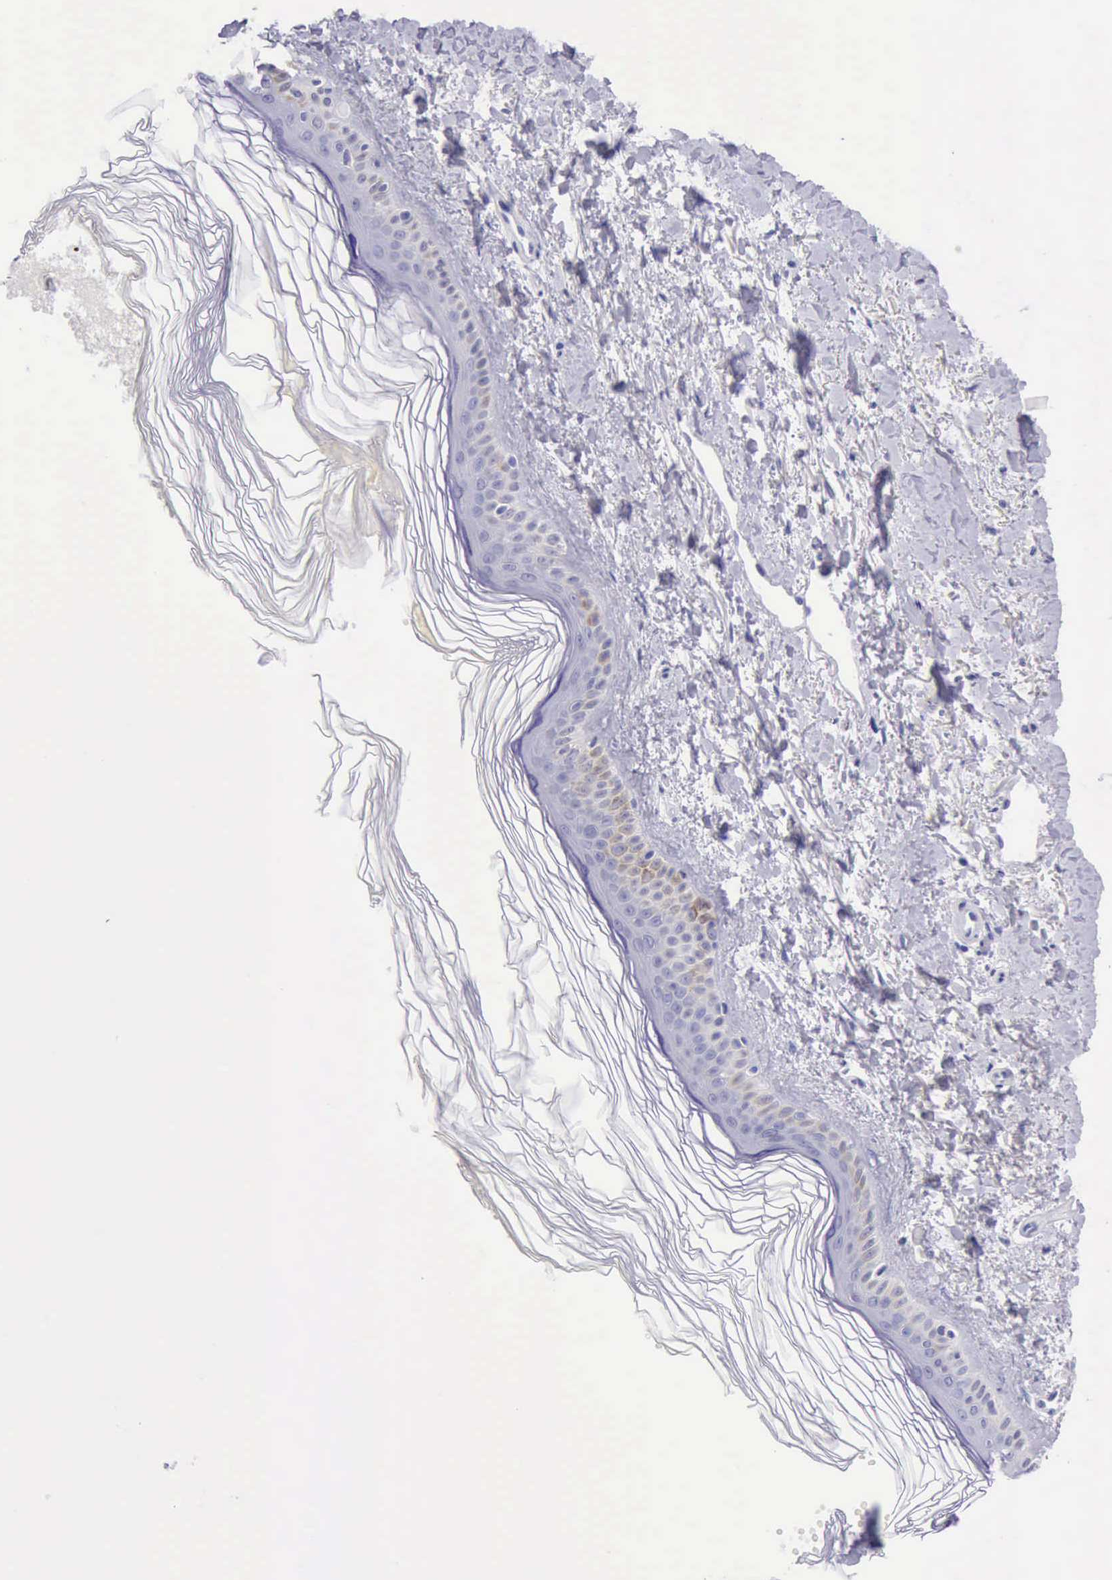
{"staining": {"intensity": "negative", "quantity": "none", "location": "none"}, "tissue": "melanoma", "cell_type": "Tumor cells", "image_type": "cancer", "snomed": [{"axis": "morphology", "description": "Malignant melanoma, NOS"}, {"axis": "topography", "description": "Skin"}], "caption": "A photomicrograph of human melanoma is negative for staining in tumor cells.", "gene": "LRFN5", "patient": {"sex": "female", "age": 73}}